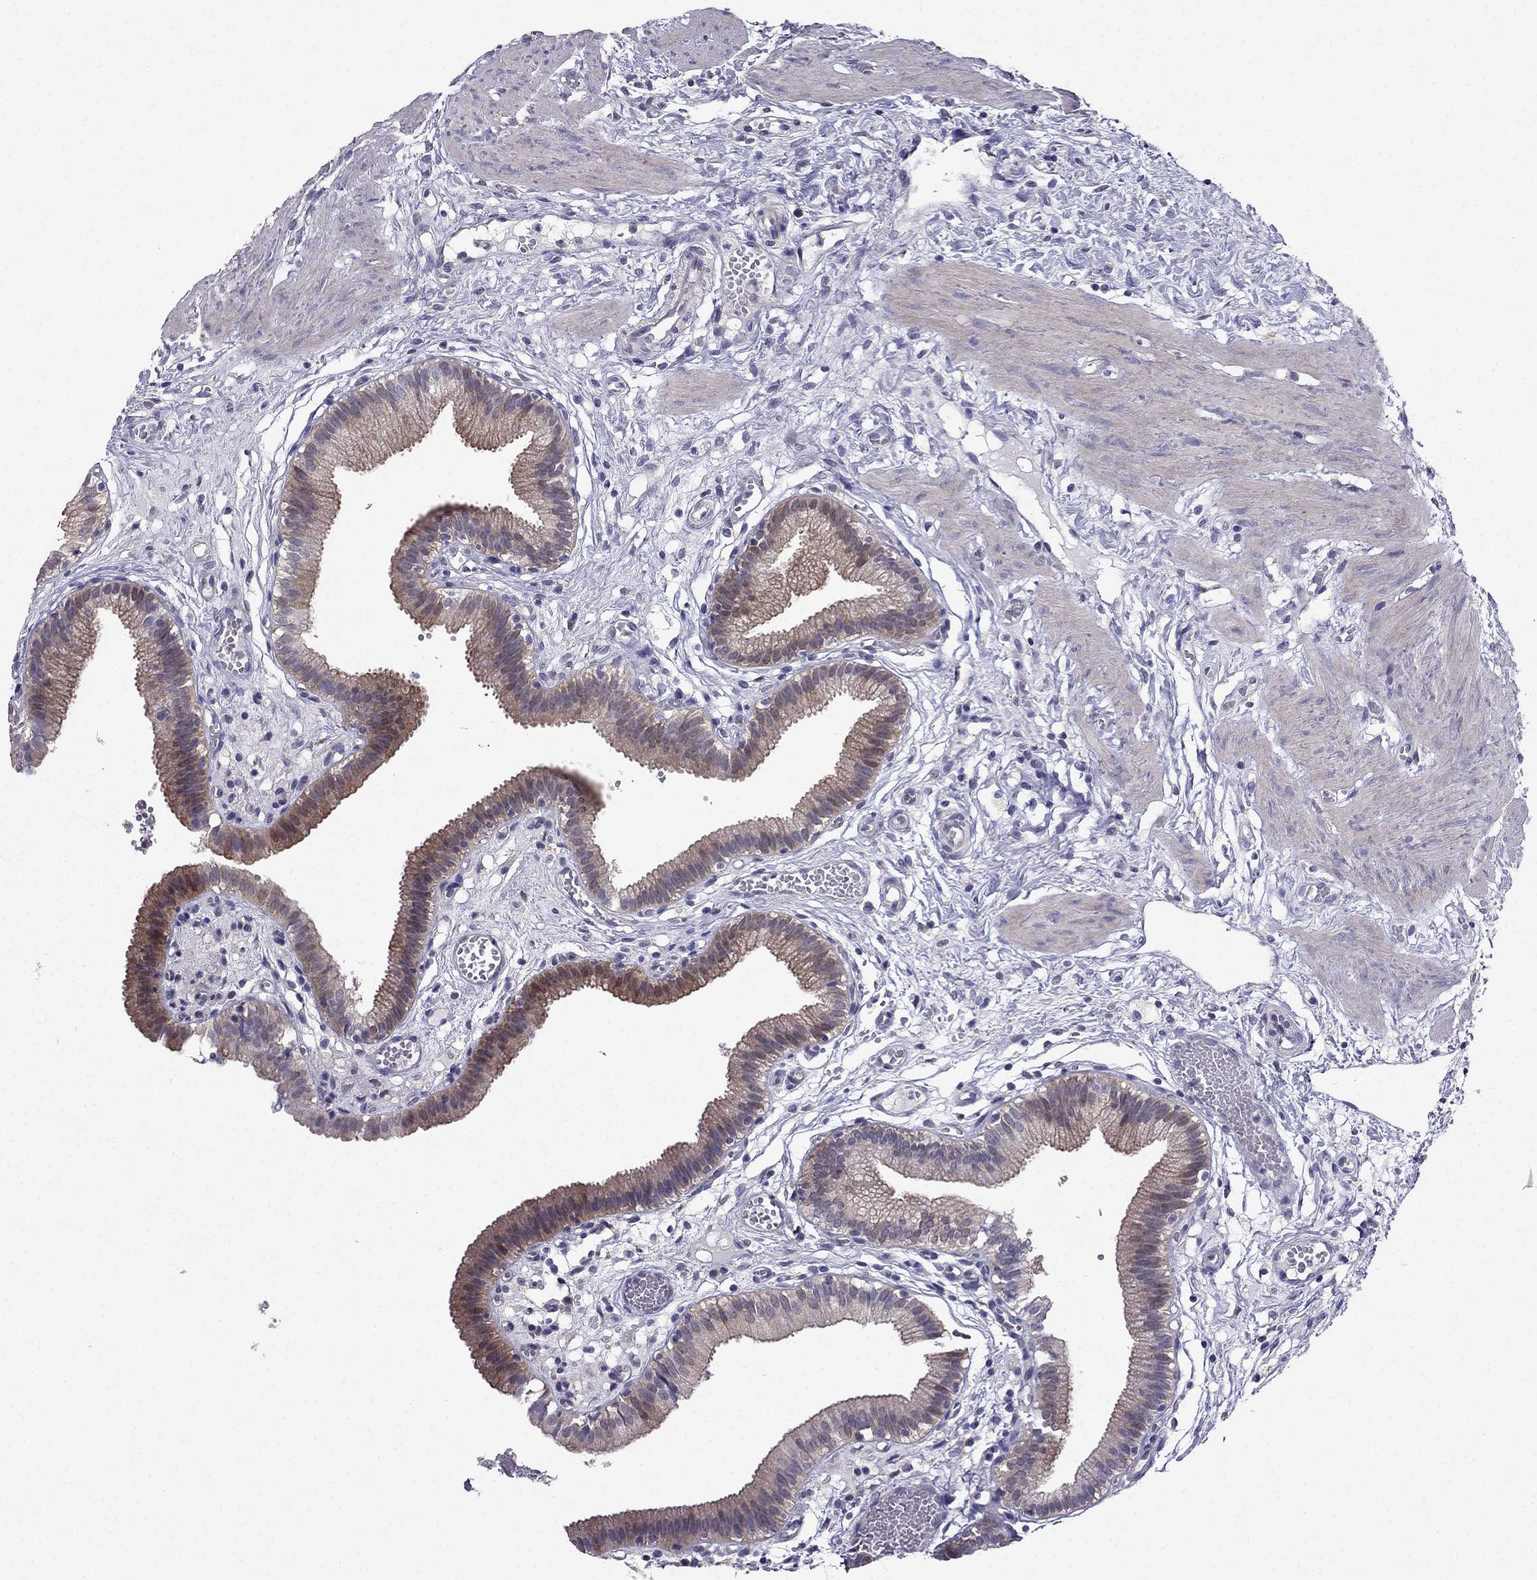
{"staining": {"intensity": "moderate", "quantity": "25%-75%", "location": "cytoplasmic/membranous"}, "tissue": "gallbladder", "cell_type": "Glandular cells", "image_type": "normal", "snomed": [{"axis": "morphology", "description": "Normal tissue, NOS"}, {"axis": "topography", "description": "Gallbladder"}], "caption": "A brown stain highlights moderate cytoplasmic/membranous positivity of a protein in glandular cells of normal gallbladder. Nuclei are stained in blue.", "gene": "AS3MT", "patient": {"sex": "female", "age": 24}}